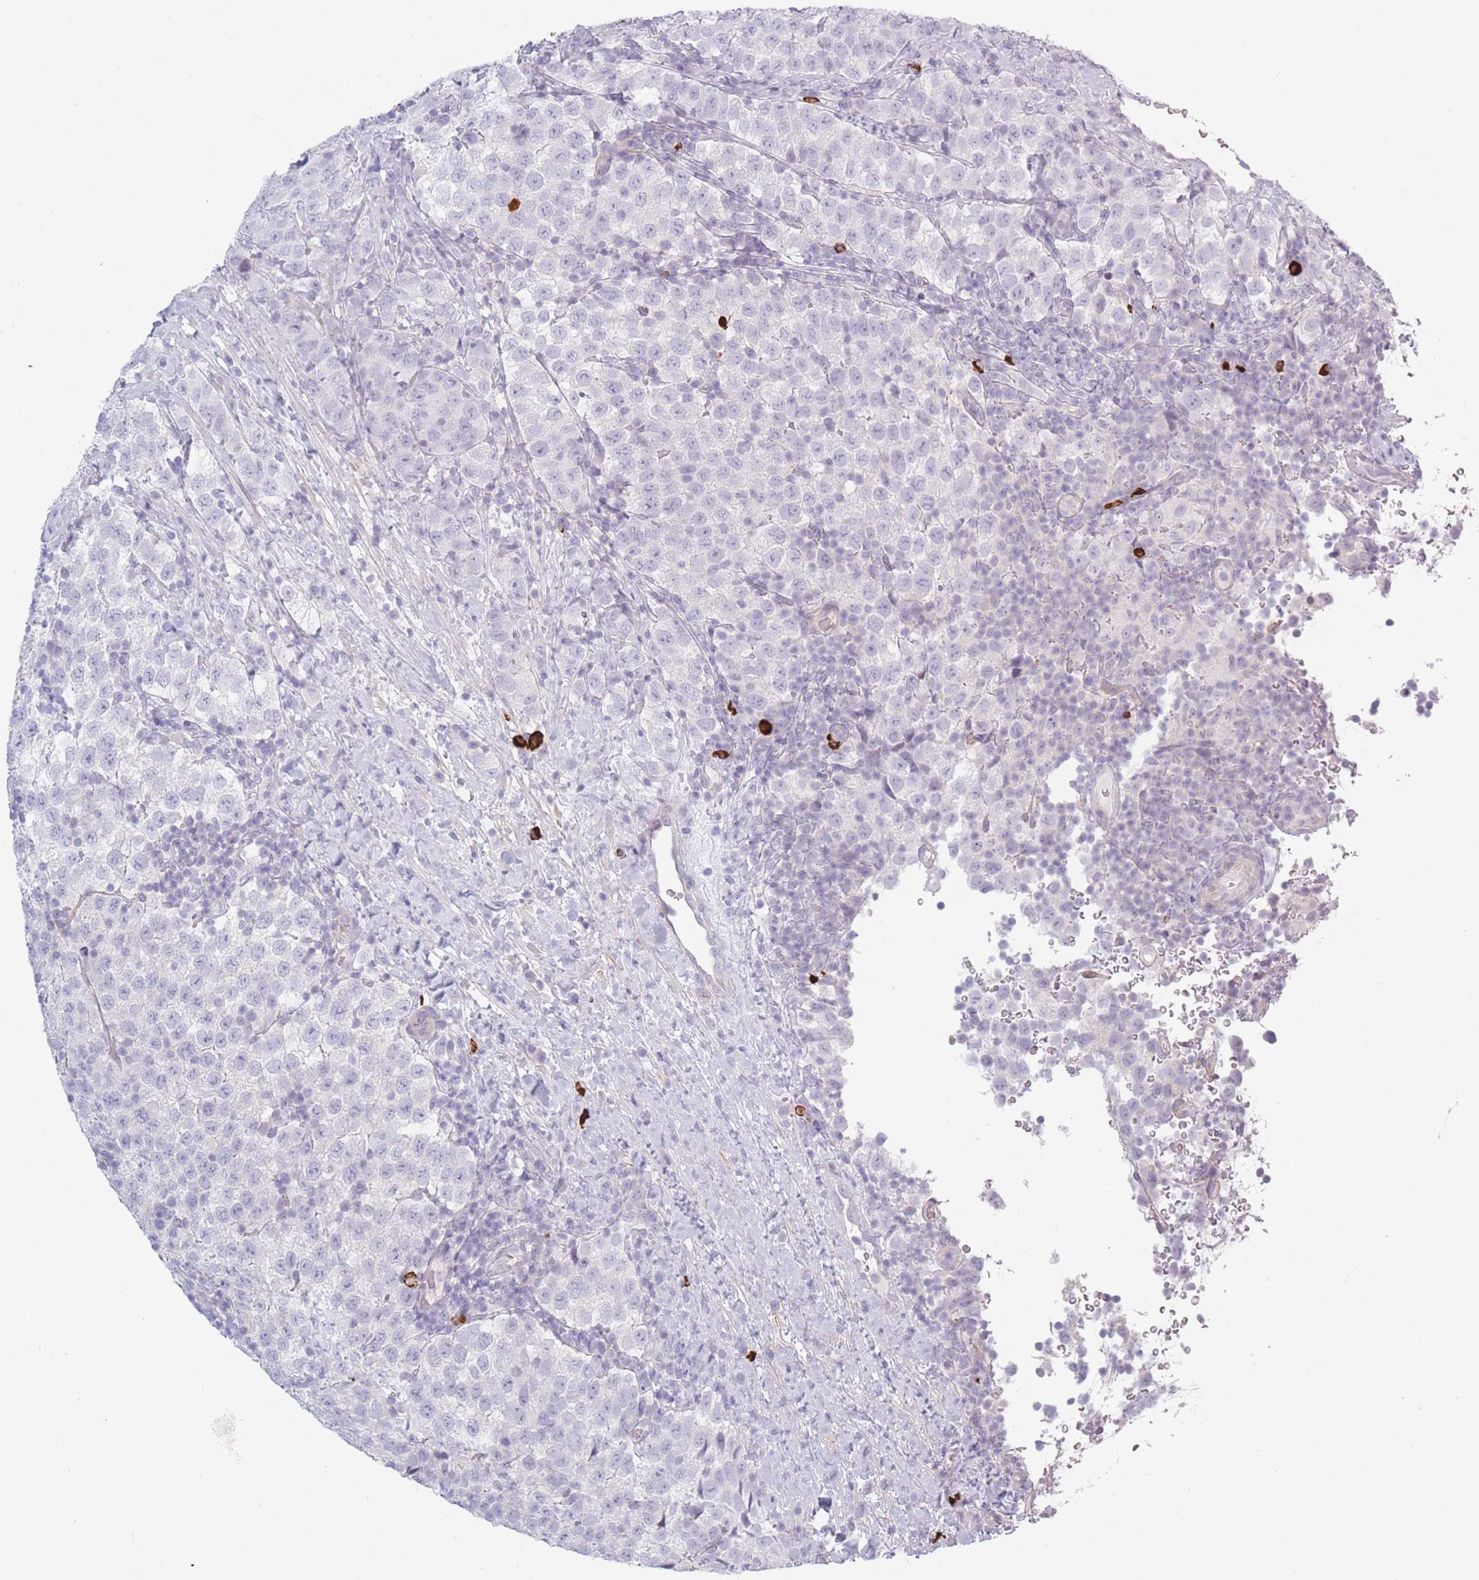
{"staining": {"intensity": "negative", "quantity": "none", "location": "none"}, "tissue": "testis cancer", "cell_type": "Tumor cells", "image_type": "cancer", "snomed": [{"axis": "morphology", "description": "Seminoma, NOS"}, {"axis": "topography", "description": "Testis"}], "caption": "Immunohistochemical staining of testis cancer exhibits no significant staining in tumor cells. (Stains: DAB immunohistochemistry (IHC) with hematoxylin counter stain, Microscopy: brightfield microscopy at high magnification).", "gene": "PLEKHG2", "patient": {"sex": "male", "age": 34}}